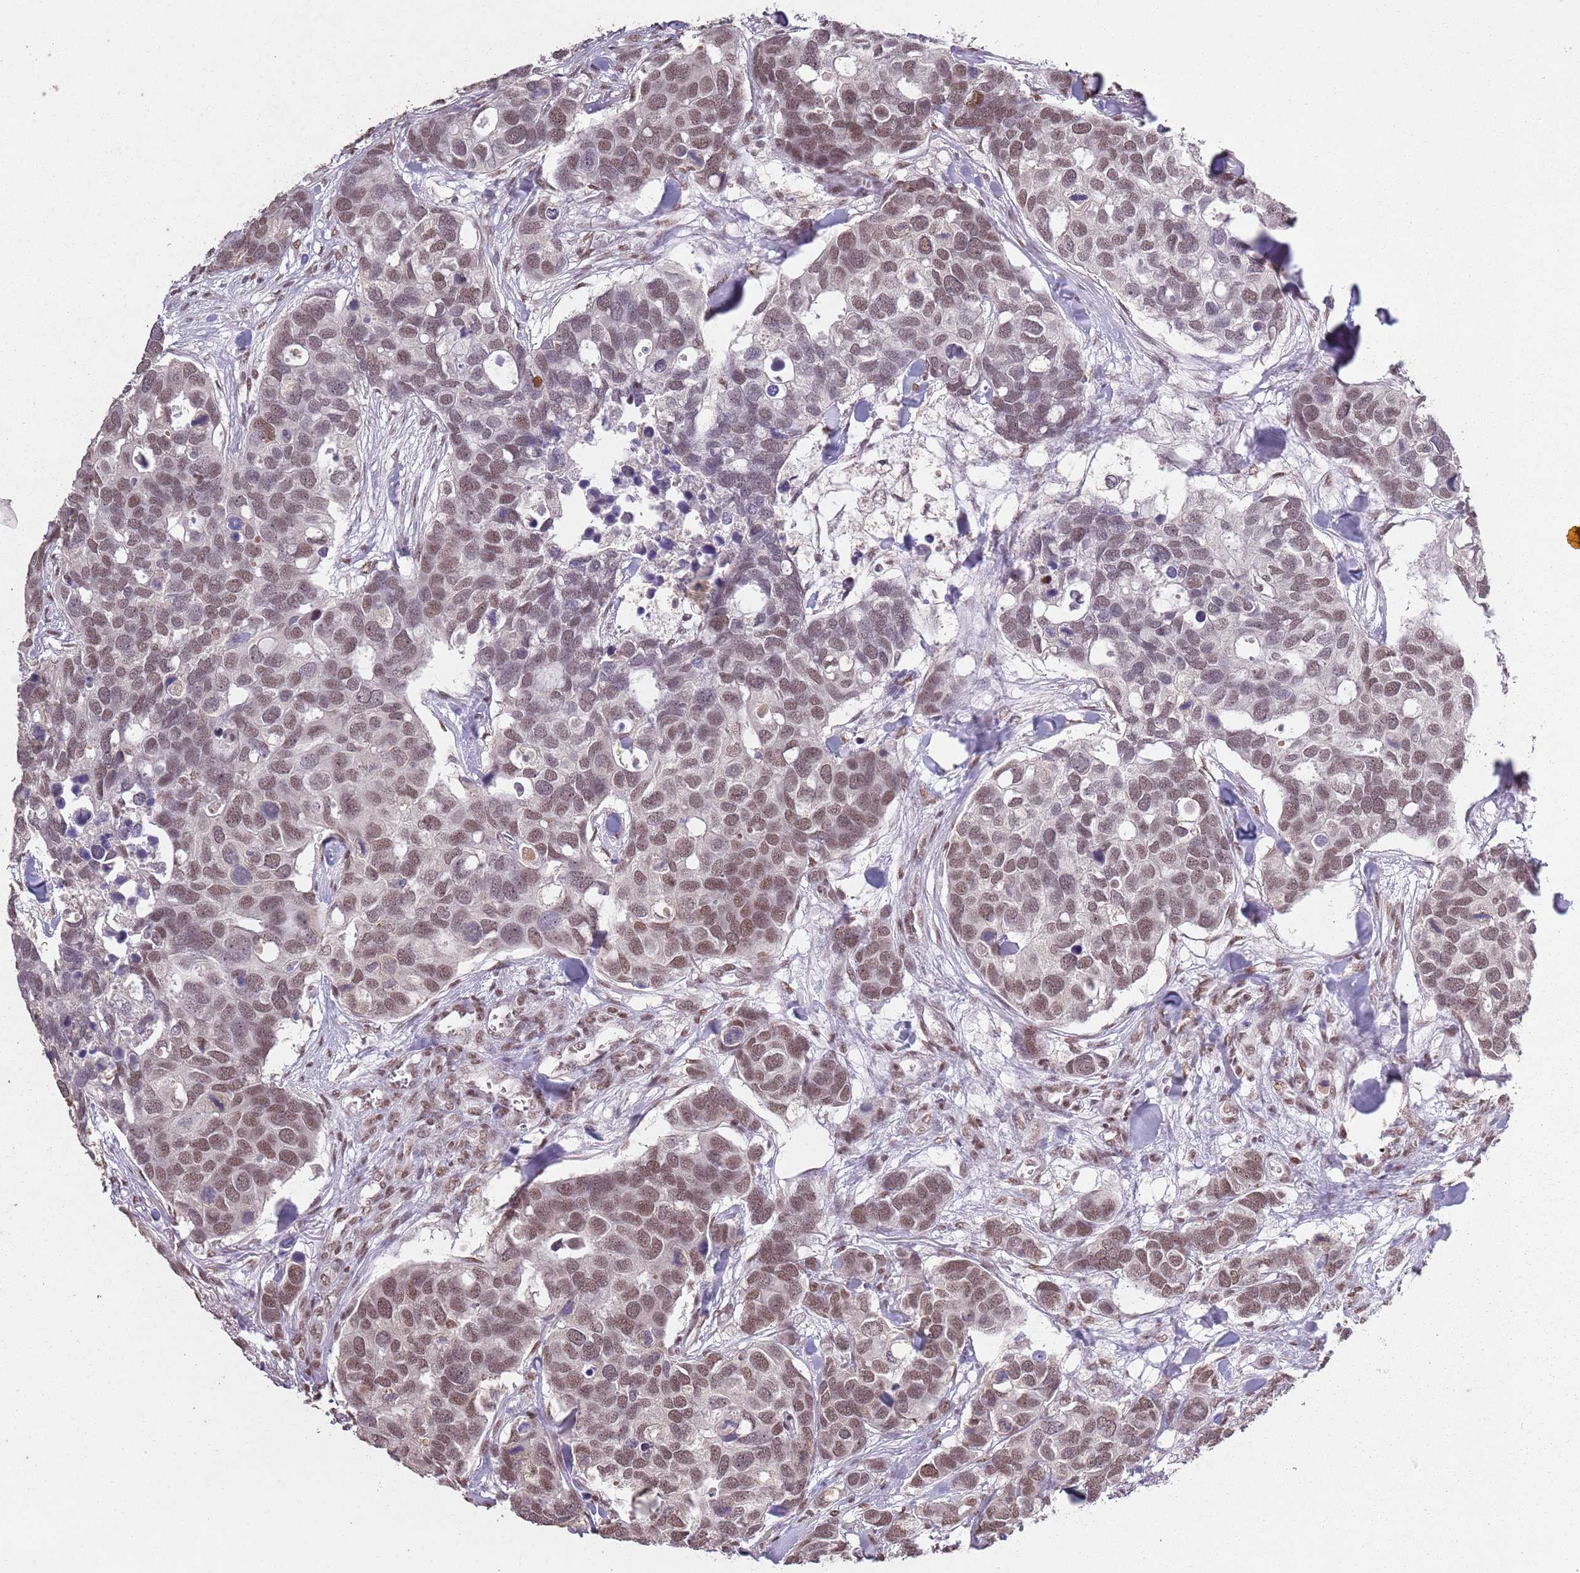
{"staining": {"intensity": "moderate", "quantity": ">75%", "location": "nuclear"}, "tissue": "breast cancer", "cell_type": "Tumor cells", "image_type": "cancer", "snomed": [{"axis": "morphology", "description": "Duct carcinoma"}, {"axis": "topography", "description": "Breast"}], "caption": "Immunohistochemistry (IHC) image of neoplastic tissue: breast intraductal carcinoma stained using immunohistochemistry (IHC) demonstrates medium levels of moderate protein expression localized specifically in the nuclear of tumor cells, appearing as a nuclear brown color.", "gene": "ARL14EP", "patient": {"sex": "female", "age": 83}}